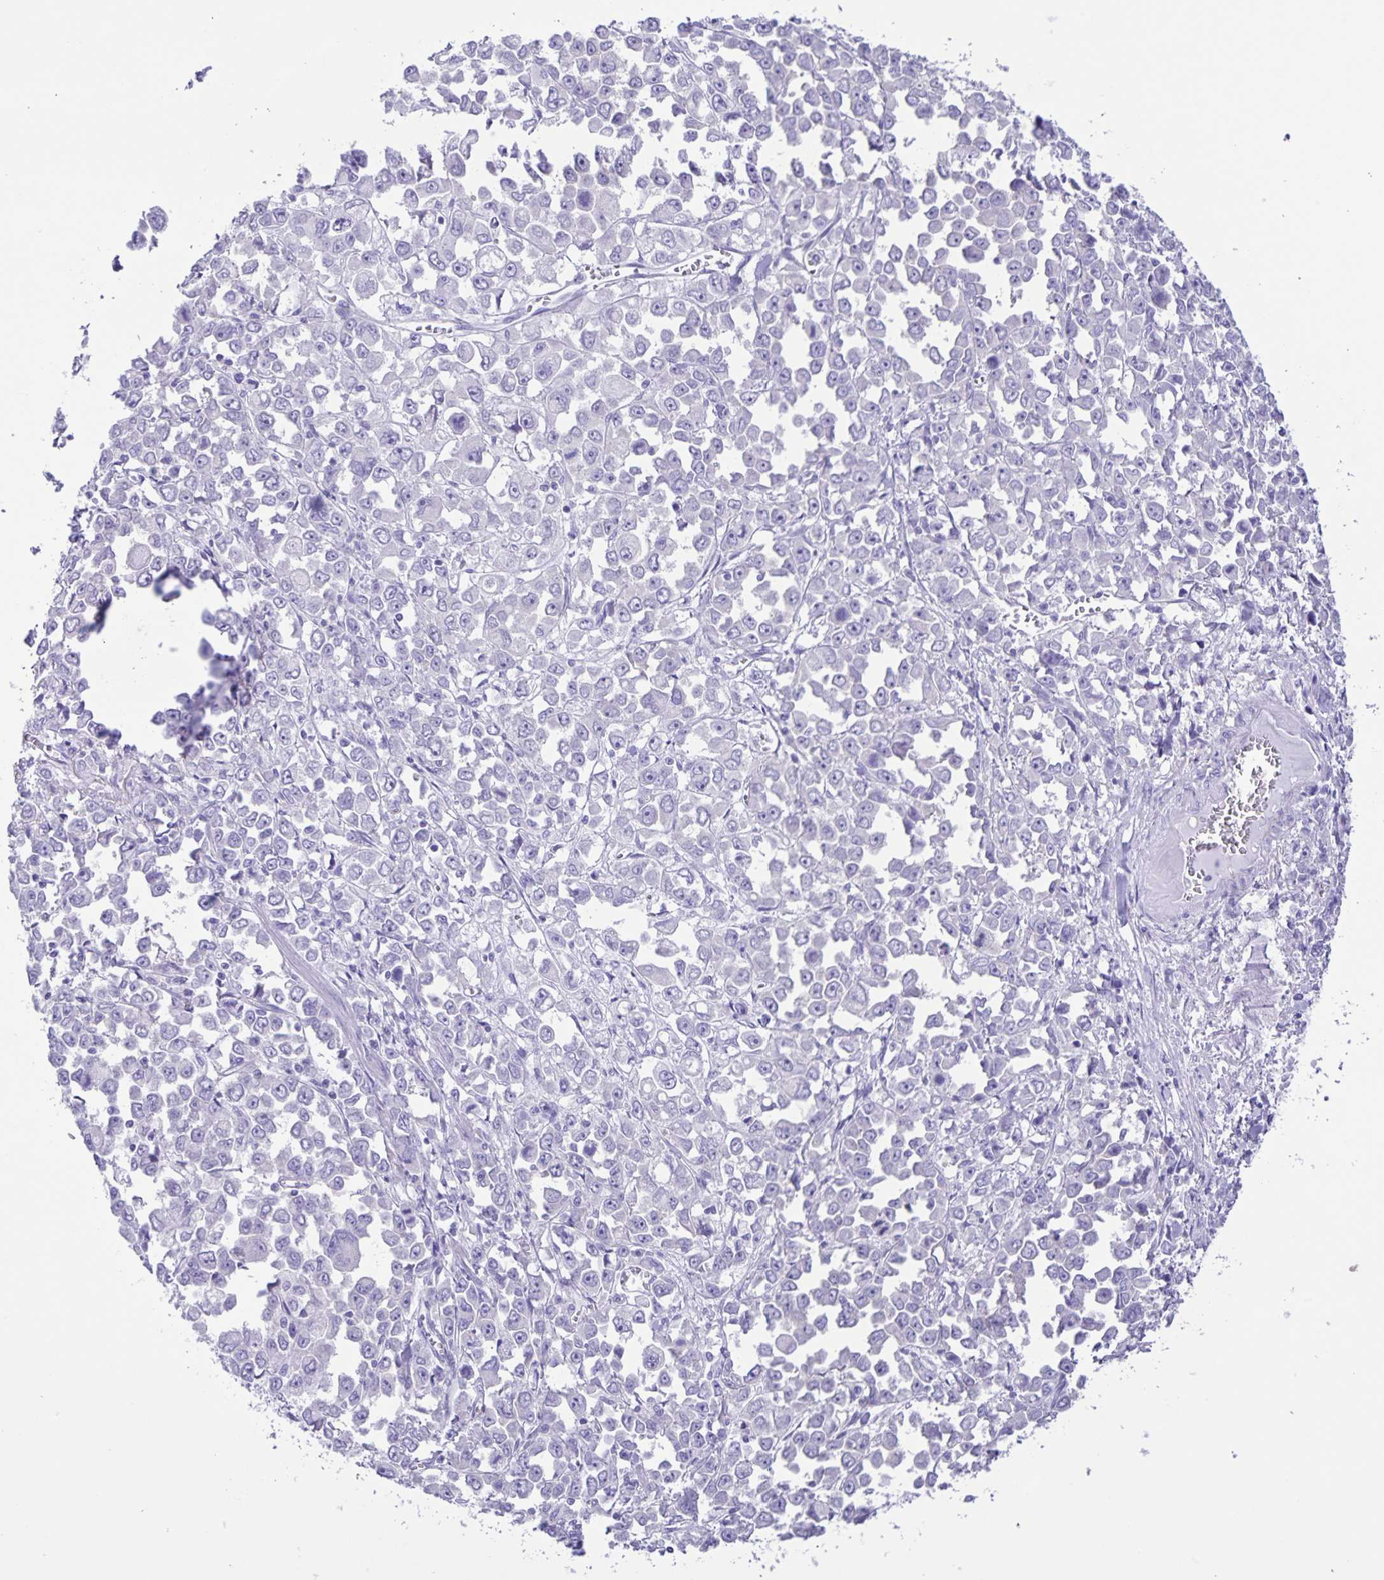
{"staining": {"intensity": "negative", "quantity": "none", "location": "none"}, "tissue": "stomach cancer", "cell_type": "Tumor cells", "image_type": "cancer", "snomed": [{"axis": "morphology", "description": "Adenocarcinoma, NOS"}, {"axis": "topography", "description": "Stomach, upper"}], "caption": "Adenocarcinoma (stomach) stained for a protein using immunohistochemistry reveals no expression tumor cells.", "gene": "CAPSL", "patient": {"sex": "male", "age": 70}}